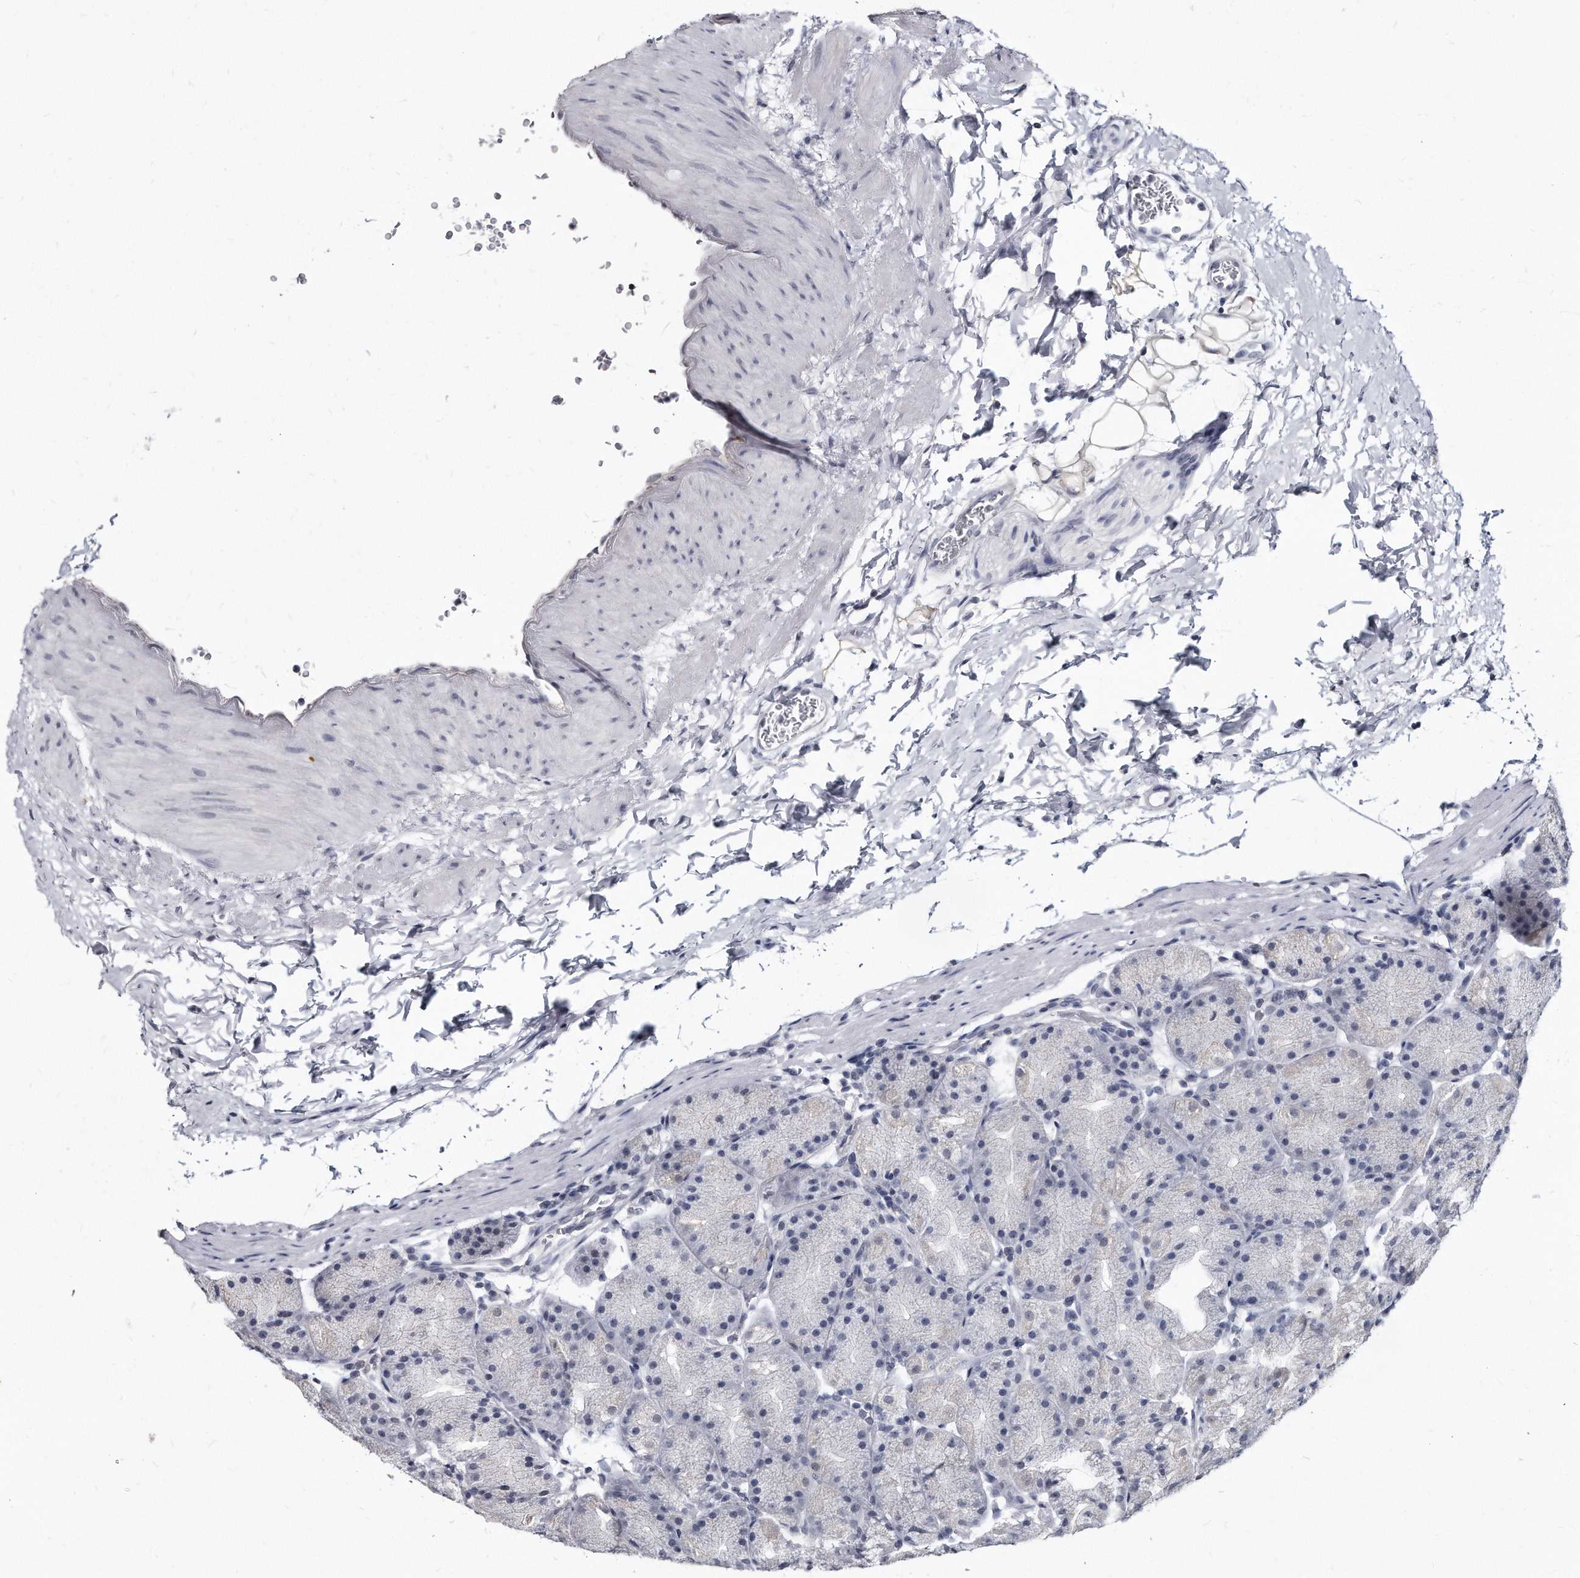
{"staining": {"intensity": "negative", "quantity": "none", "location": "none"}, "tissue": "stomach", "cell_type": "Glandular cells", "image_type": "normal", "snomed": [{"axis": "morphology", "description": "Normal tissue, NOS"}, {"axis": "topography", "description": "Stomach, upper"}, {"axis": "topography", "description": "Stomach"}], "caption": "Immunohistochemistry (IHC) image of normal stomach: human stomach stained with DAB displays no significant protein expression in glandular cells. The staining was performed using DAB (3,3'-diaminobenzidine) to visualize the protein expression in brown, while the nuclei were stained in blue with hematoxylin (Magnification: 20x).", "gene": "KLHDC3", "patient": {"sex": "male", "age": 48}}